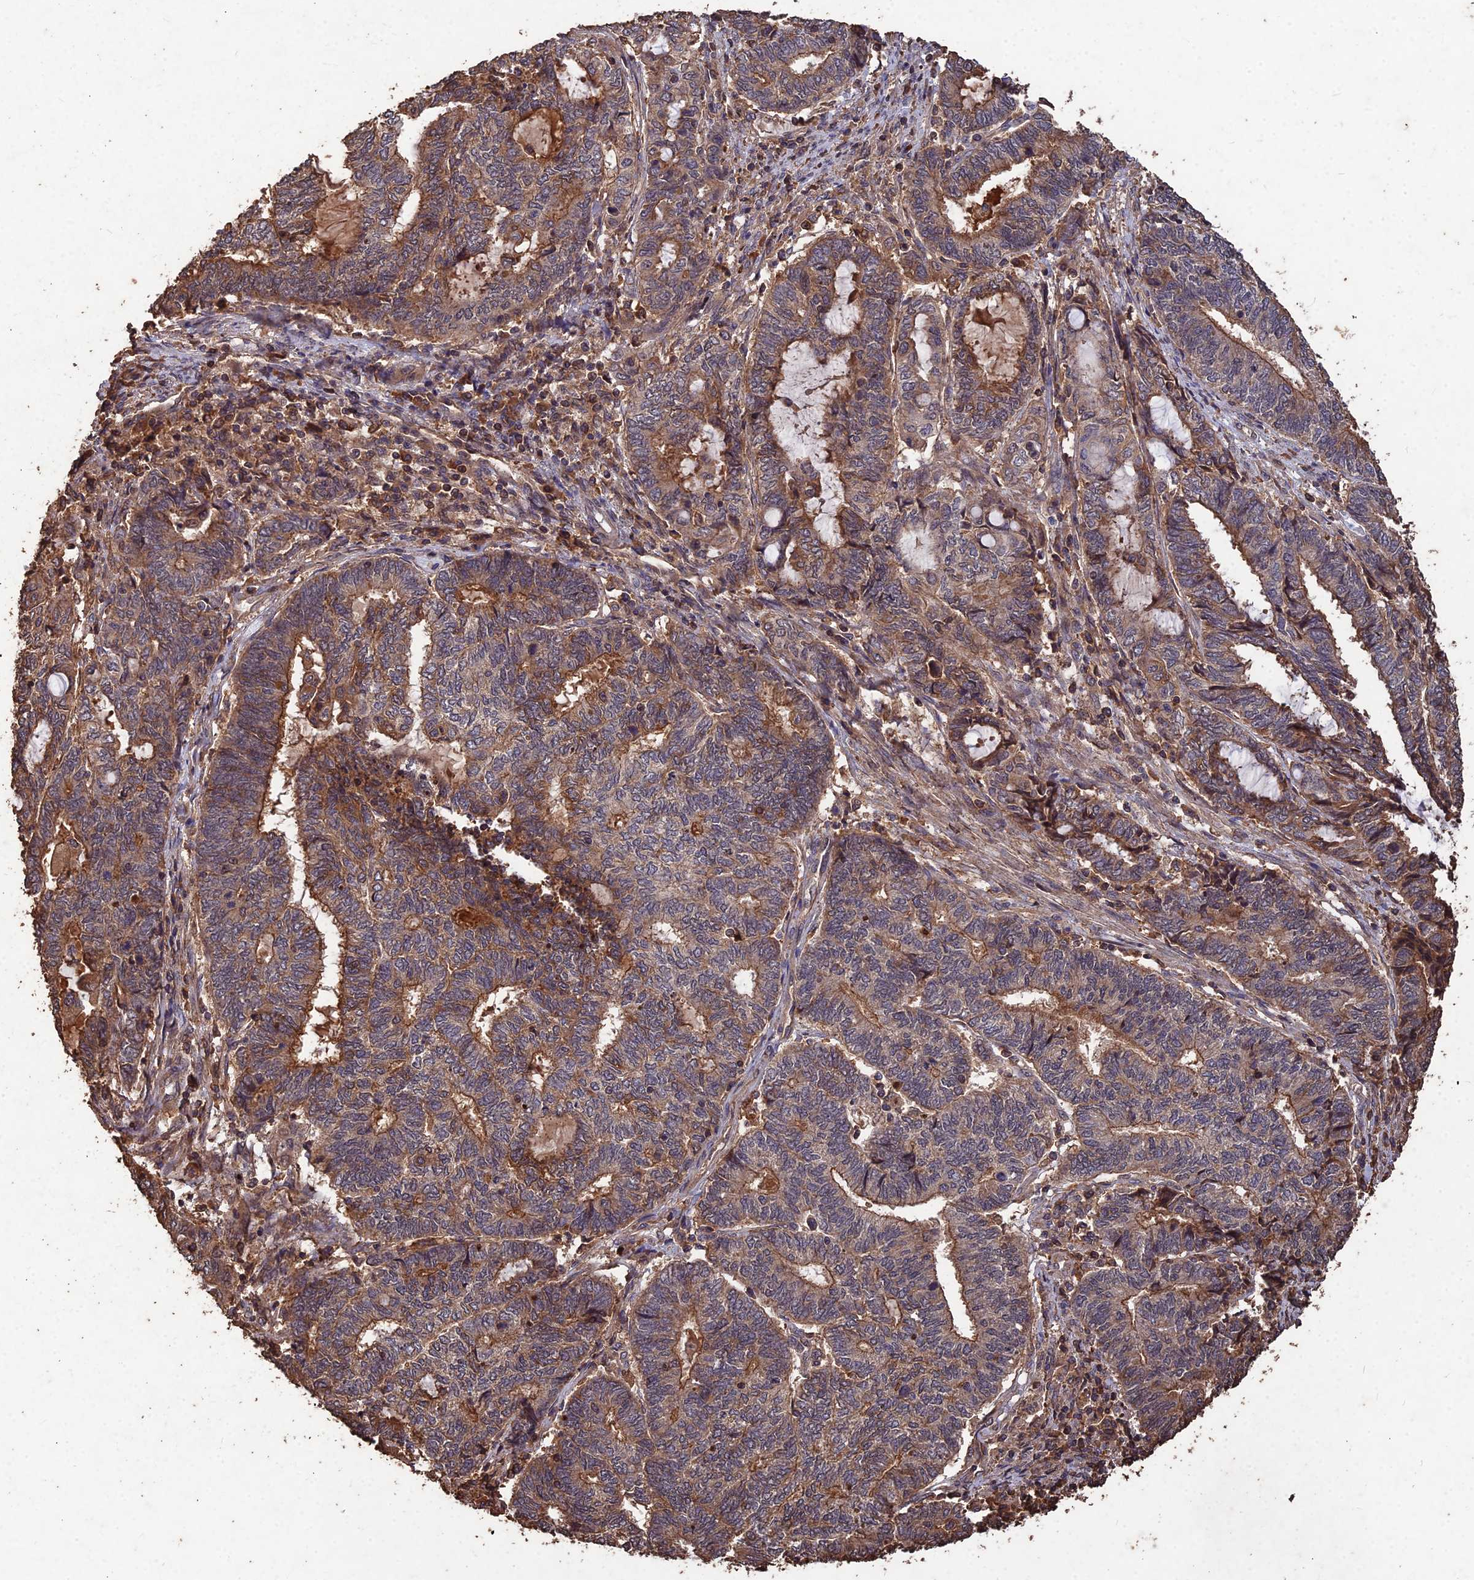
{"staining": {"intensity": "moderate", "quantity": ">75%", "location": "cytoplasmic/membranous"}, "tissue": "endometrial cancer", "cell_type": "Tumor cells", "image_type": "cancer", "snomed": [{"axis": "morphology", "description": "Adenocarcinoma, NOS"}, {"axis": "topography", "description": "Uterus"}, {"axis": "topography", "description": "Endometrium"}], "caption": "Moderate cytoplasmic/membranous expression is identified in approximately >75% of tumor cells in endometrial cancer.", "gene": "SYMPK", "patient": {"sex": "female", "age": 70}}